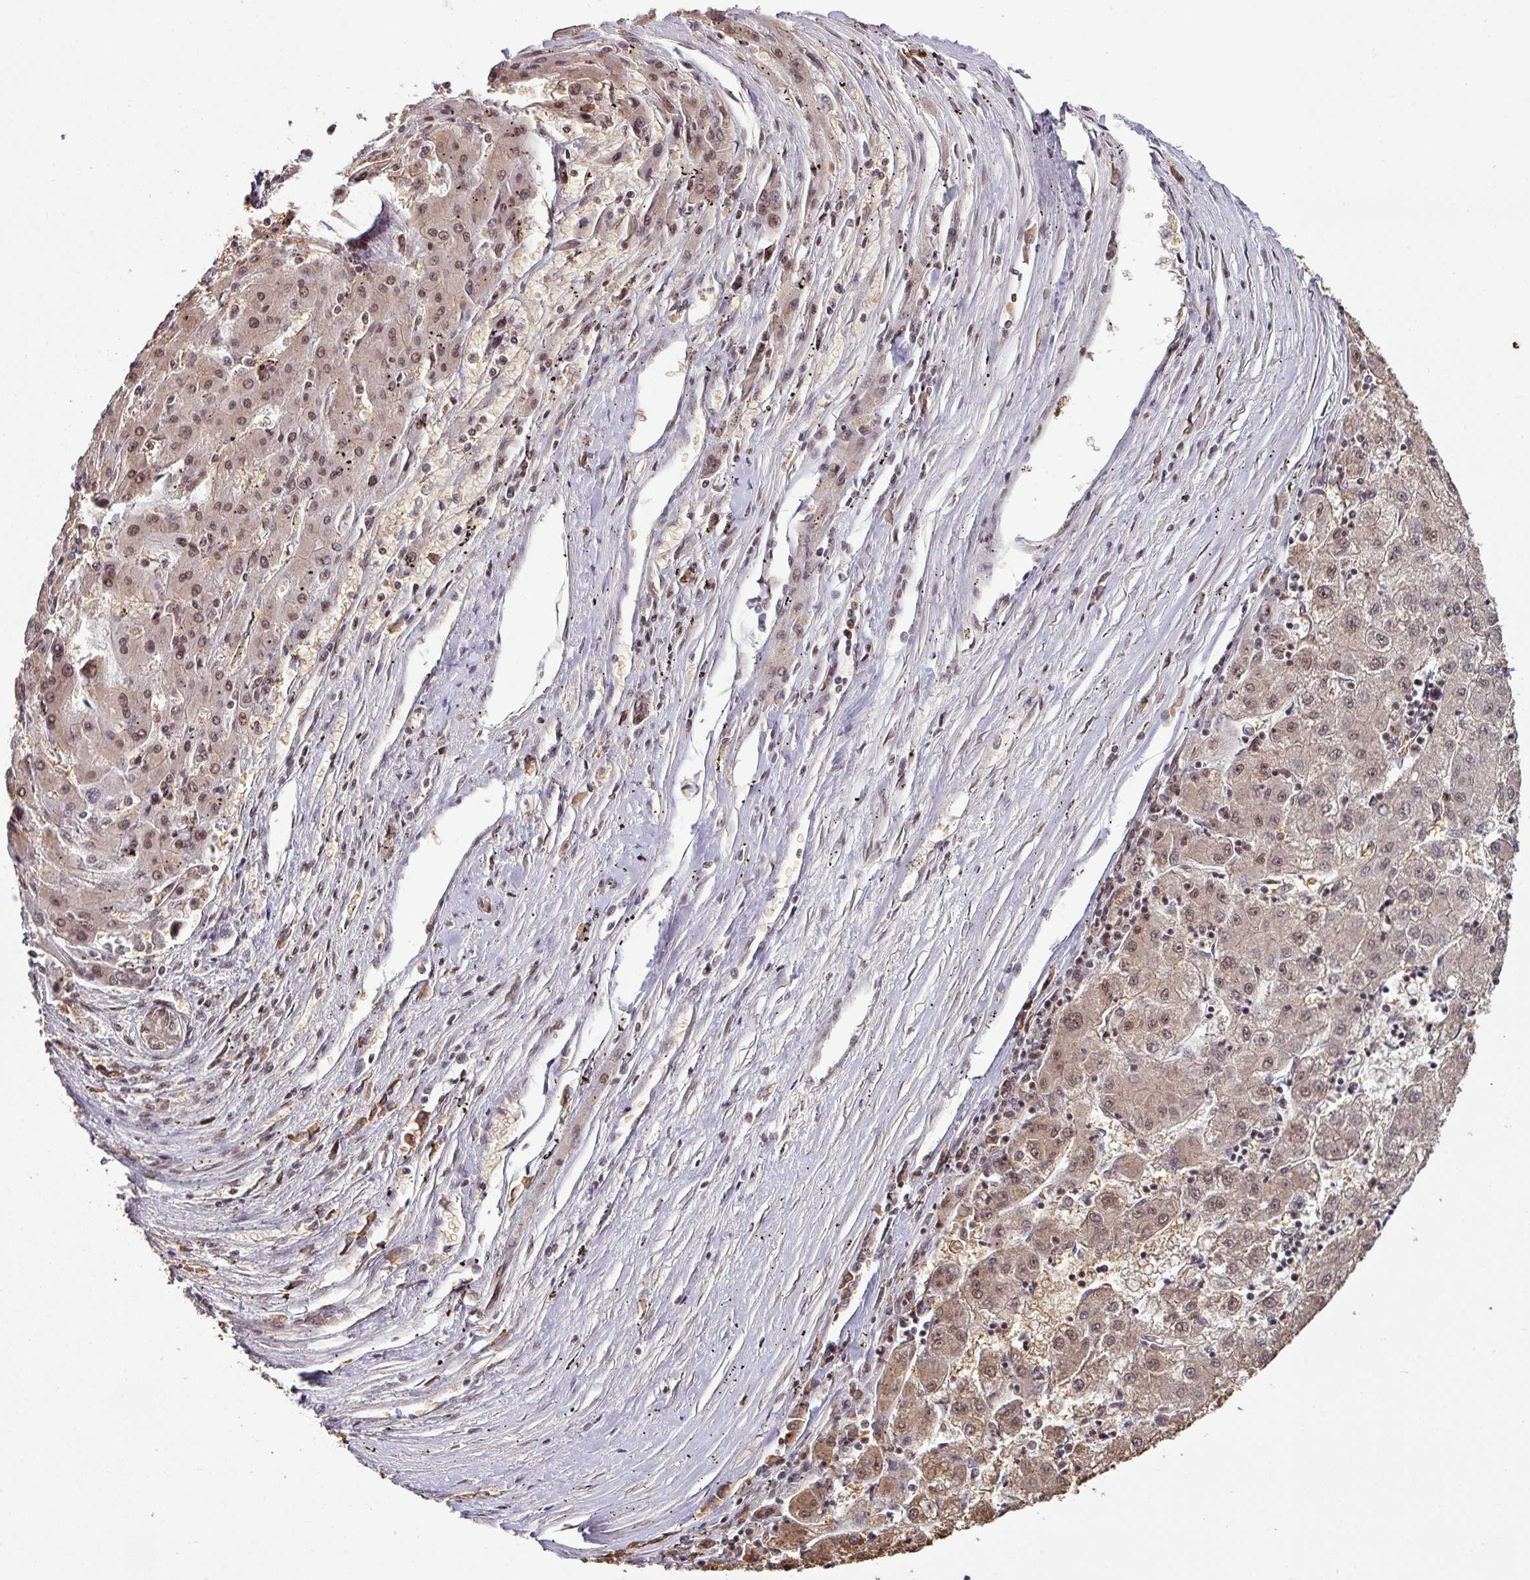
{"staining": {"intensity": "moderate", "quantity": ">75%", "location": "nuclear"}, "tissue": "liver cancer", "cell_type": "Tumor cells", "image_type": "cancer", "snomed": [{"axis": "morphology", "description": "Carcinoma, Hepatocellular, NOS"}, {"axis": "topography", "description": "Liver"}], "caption": "A micrograph of human hepatocellular carcinoma (liver) stained for a protein displays moderate nuclear brown staining in tumor cells. Using DAB (brown) and hematoxylin (blue) stains, captured at high magnification using brightfield microscopy.", "gene": "PHF23", "patient": {"sex": "male", "age": 72}}